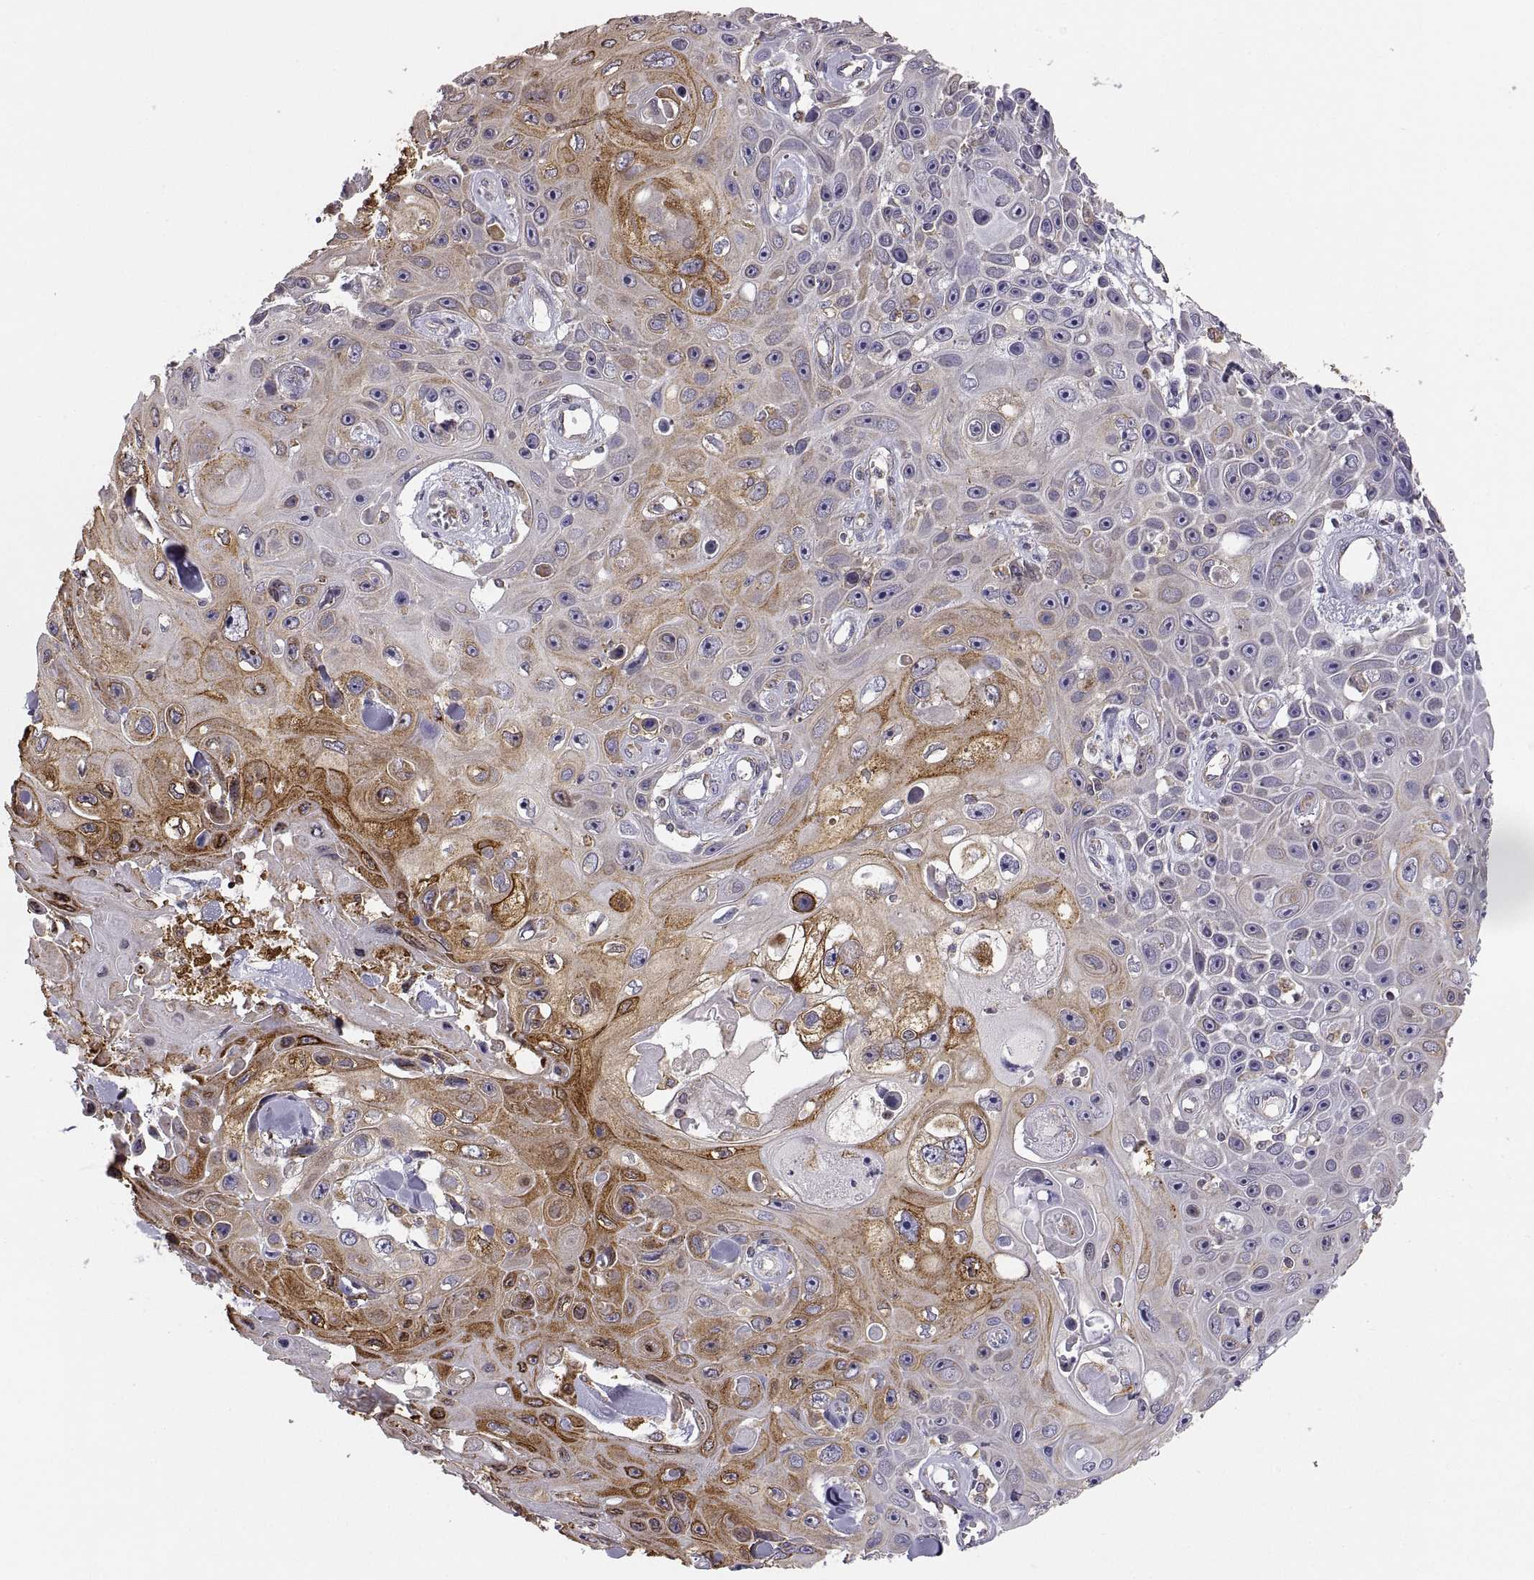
{"staining": {"intensity": "moderate", "quantity": "<25%", "location": "cytoplasmic/membranous"}, "tissue": "skin cancer", "cell_type": "Tumor cells", "image_type": "cancer", "snomed": [{"axis": "morphology", "description": "Squamous cell carcinoma, NOS"}, {"axis": "topography", "description": "Skin"}], "caption": "A micrograph of human skin cancer (squamous cell carcinoma) stained for a protein displays moderate cytoplasmic/membranous brown staining in tumor cells.", "gene": "ERO1A", "patient": {"sex": "male", "age": 82}}